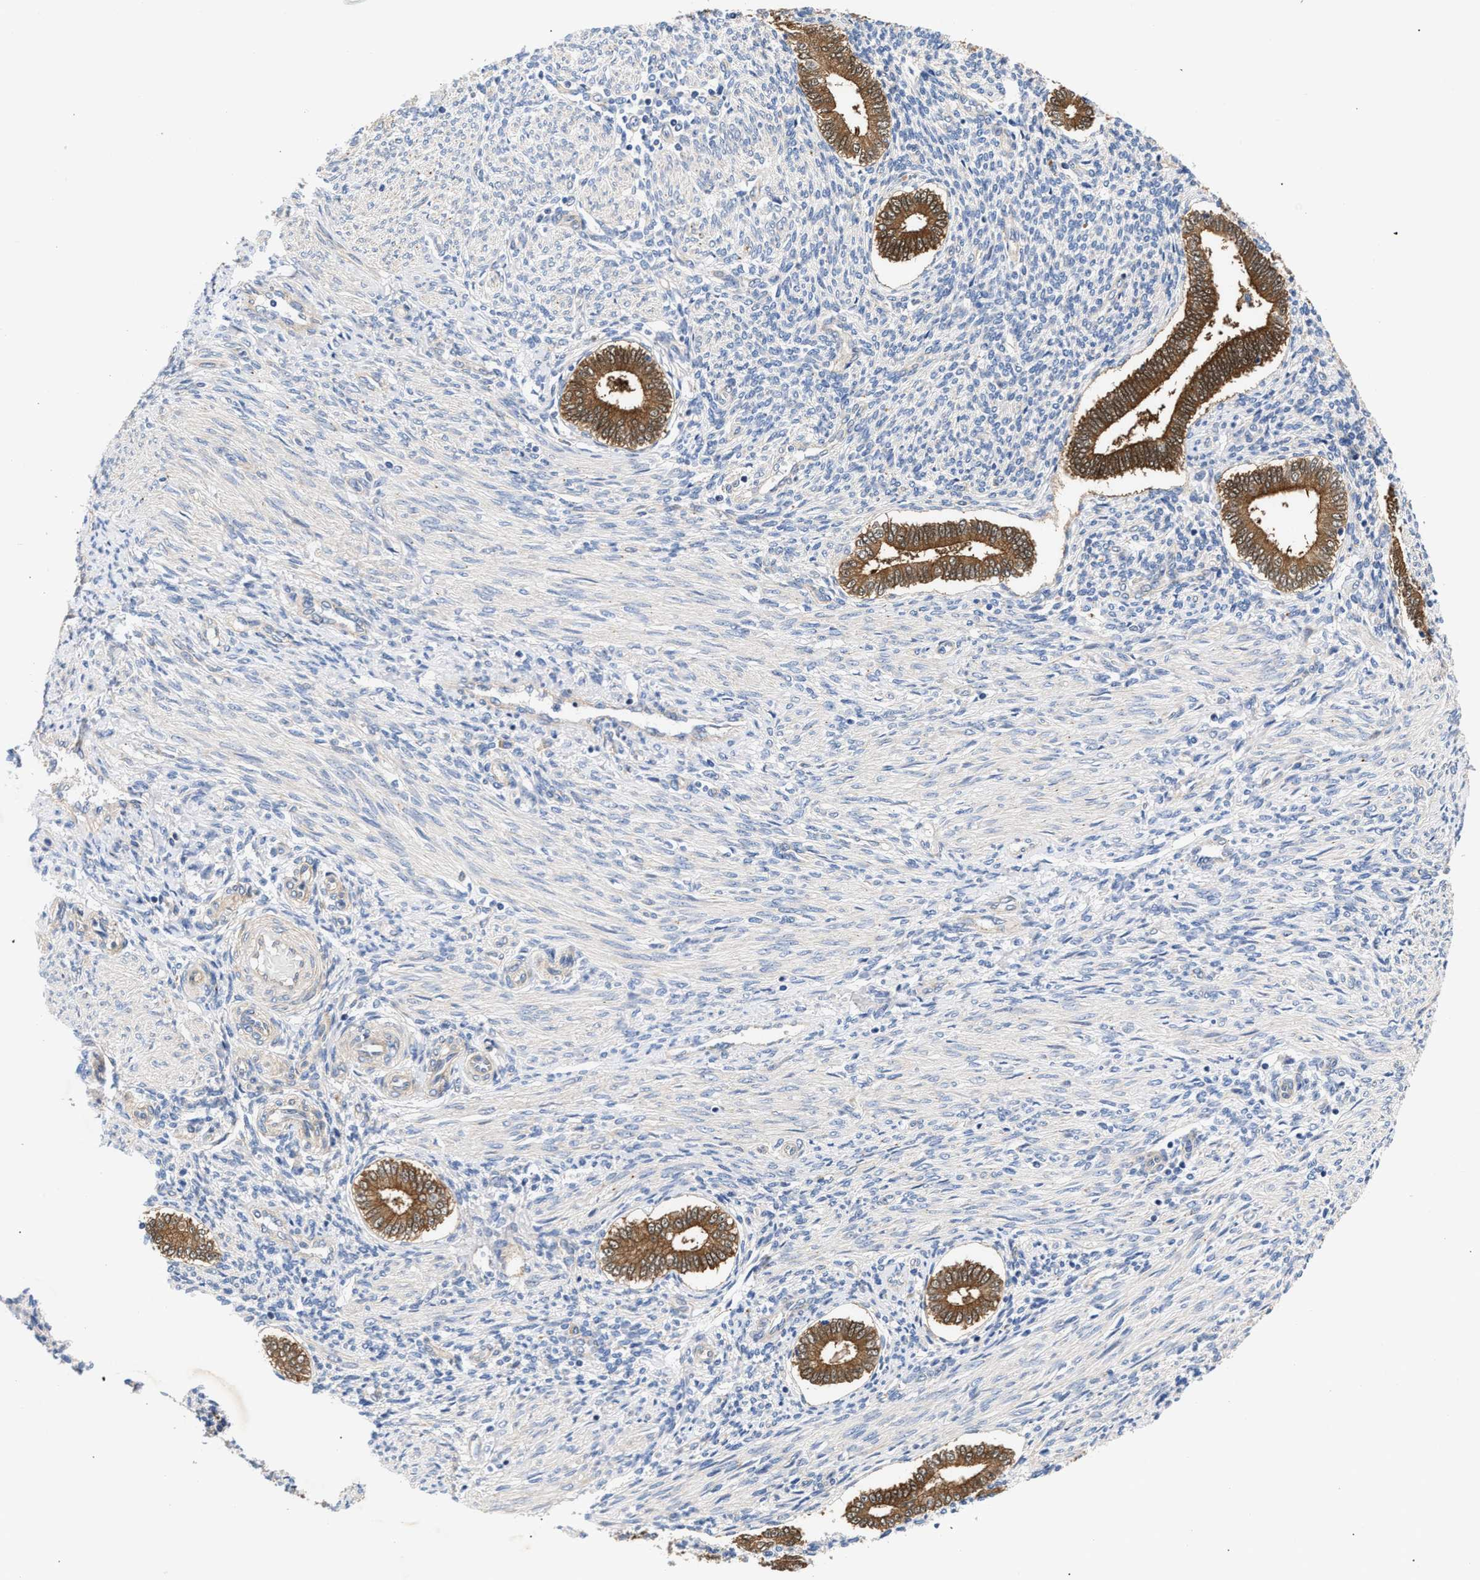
{"staining": {"intensity": "weak", "quantity": "<25%", "location": "cytoplasmic/membranous"}, "tissue": "endometrium", "cell_type": "Cells in endometrial stroma", "image_type": "normal", "snomed": [{"axis": "morphology", "description": "Normal tissue, NOS"}, {"axis": "topography", "description": "Endometrium"}], "caption": "An image of human endometrium is negative for staining in cells in endometrial stroma. (DAB (3,3'-diaminobenzidine) immunohistochemistry (IHC) with hematoxylin counter stain).", "gene": "CCDC146", "patient": {"sex": "female", "age": 42}}